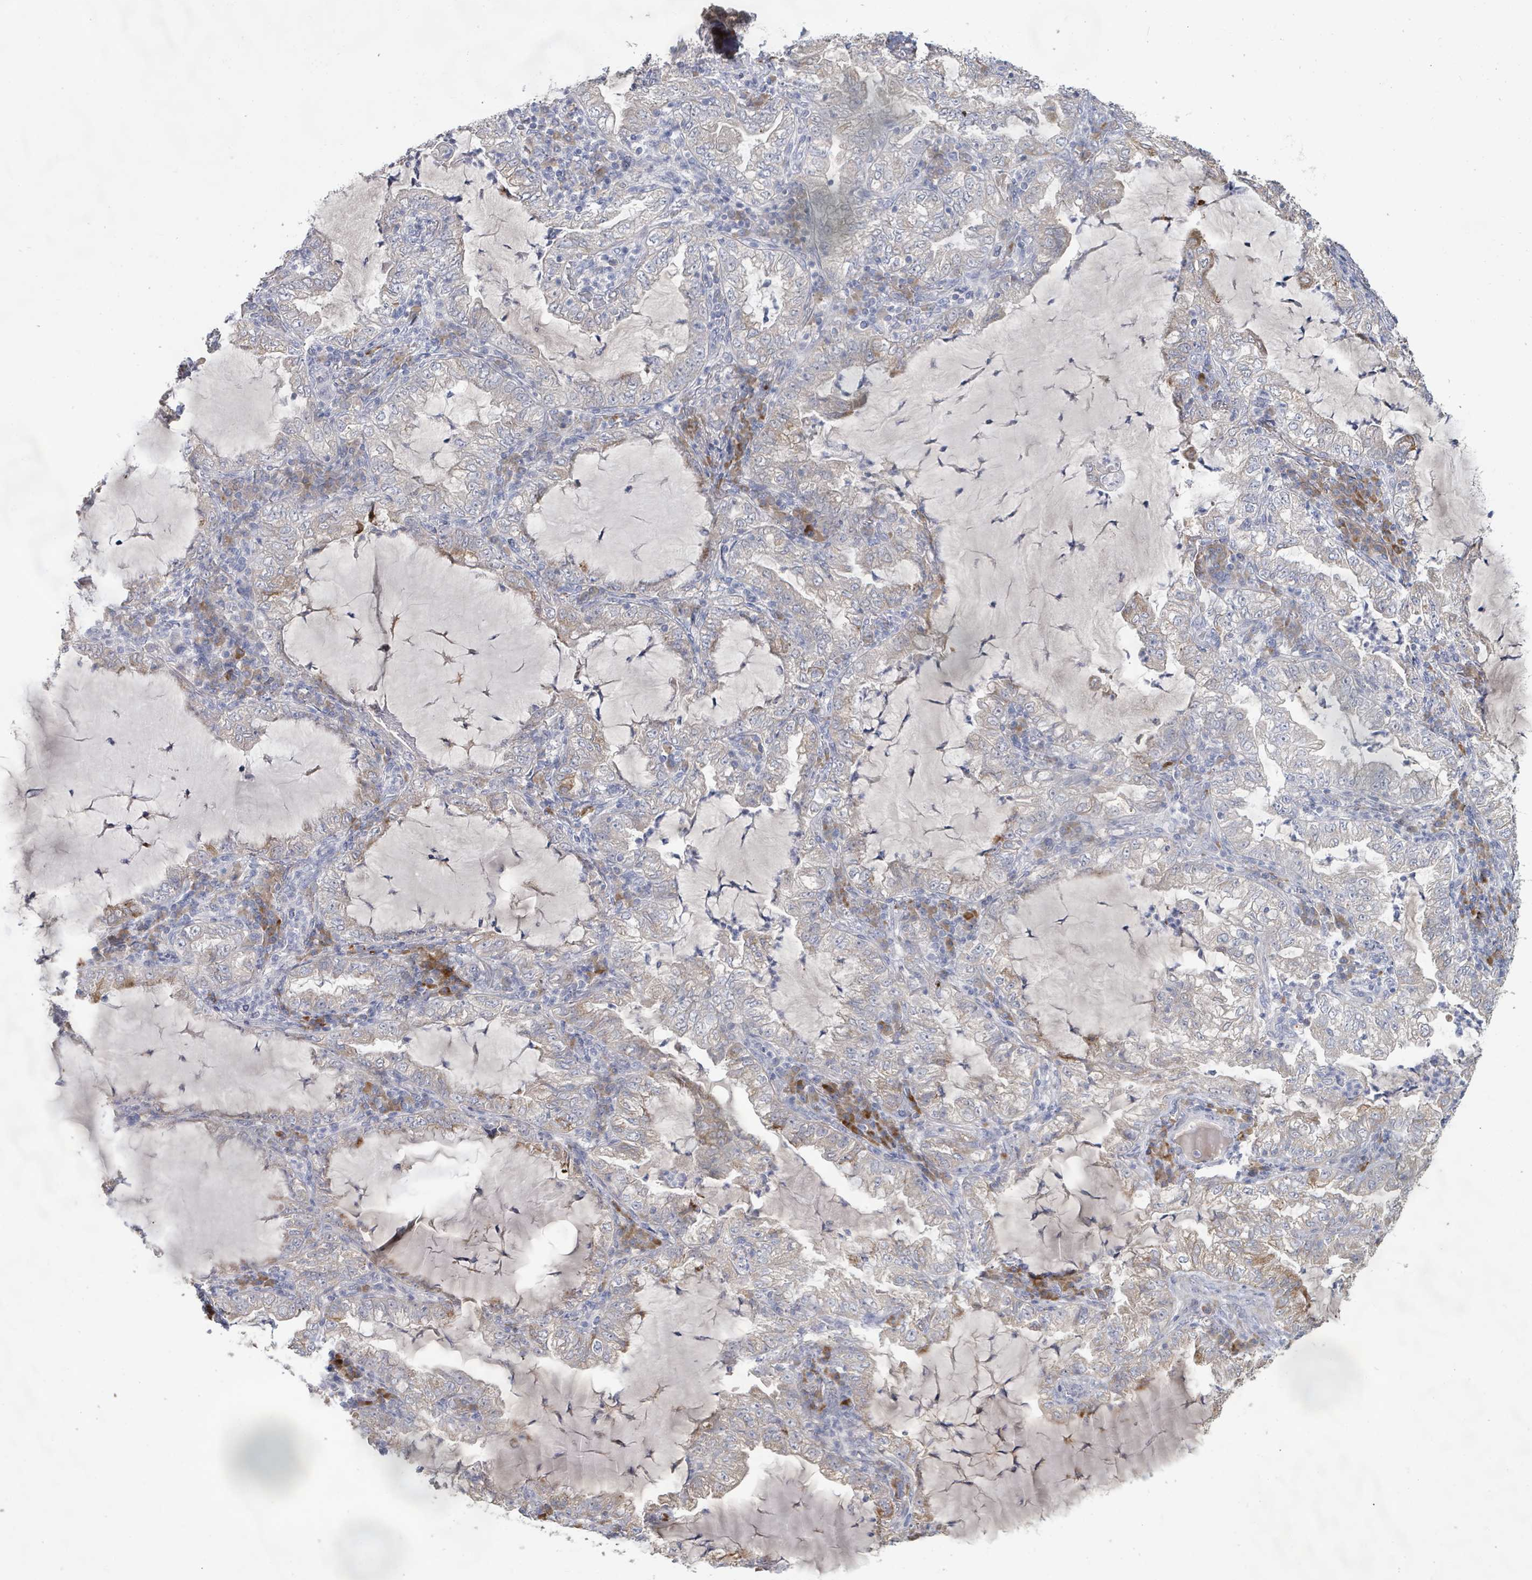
{"staining": {"intensity": "negative", "quantity": "none", "location": "none"}, "tissue": "lung cancer", "cell_type": "Tumor cells", "image_type": "cancer", "snomed": [{"axis": "morphology", "description": "Adenocarcinoma, NOS"}, {"axis": "topography", "description": "Lung"}], "caption": "Immunohistochemistry photomicrograph of neoplastic tissue: human lung cancer stained with DAB (3,3'-diaminobenzidine) displays no significant protein positivity in tumor cells.", "gene": "KCNS2", "patient": {"sex": "female", "age": 73}}